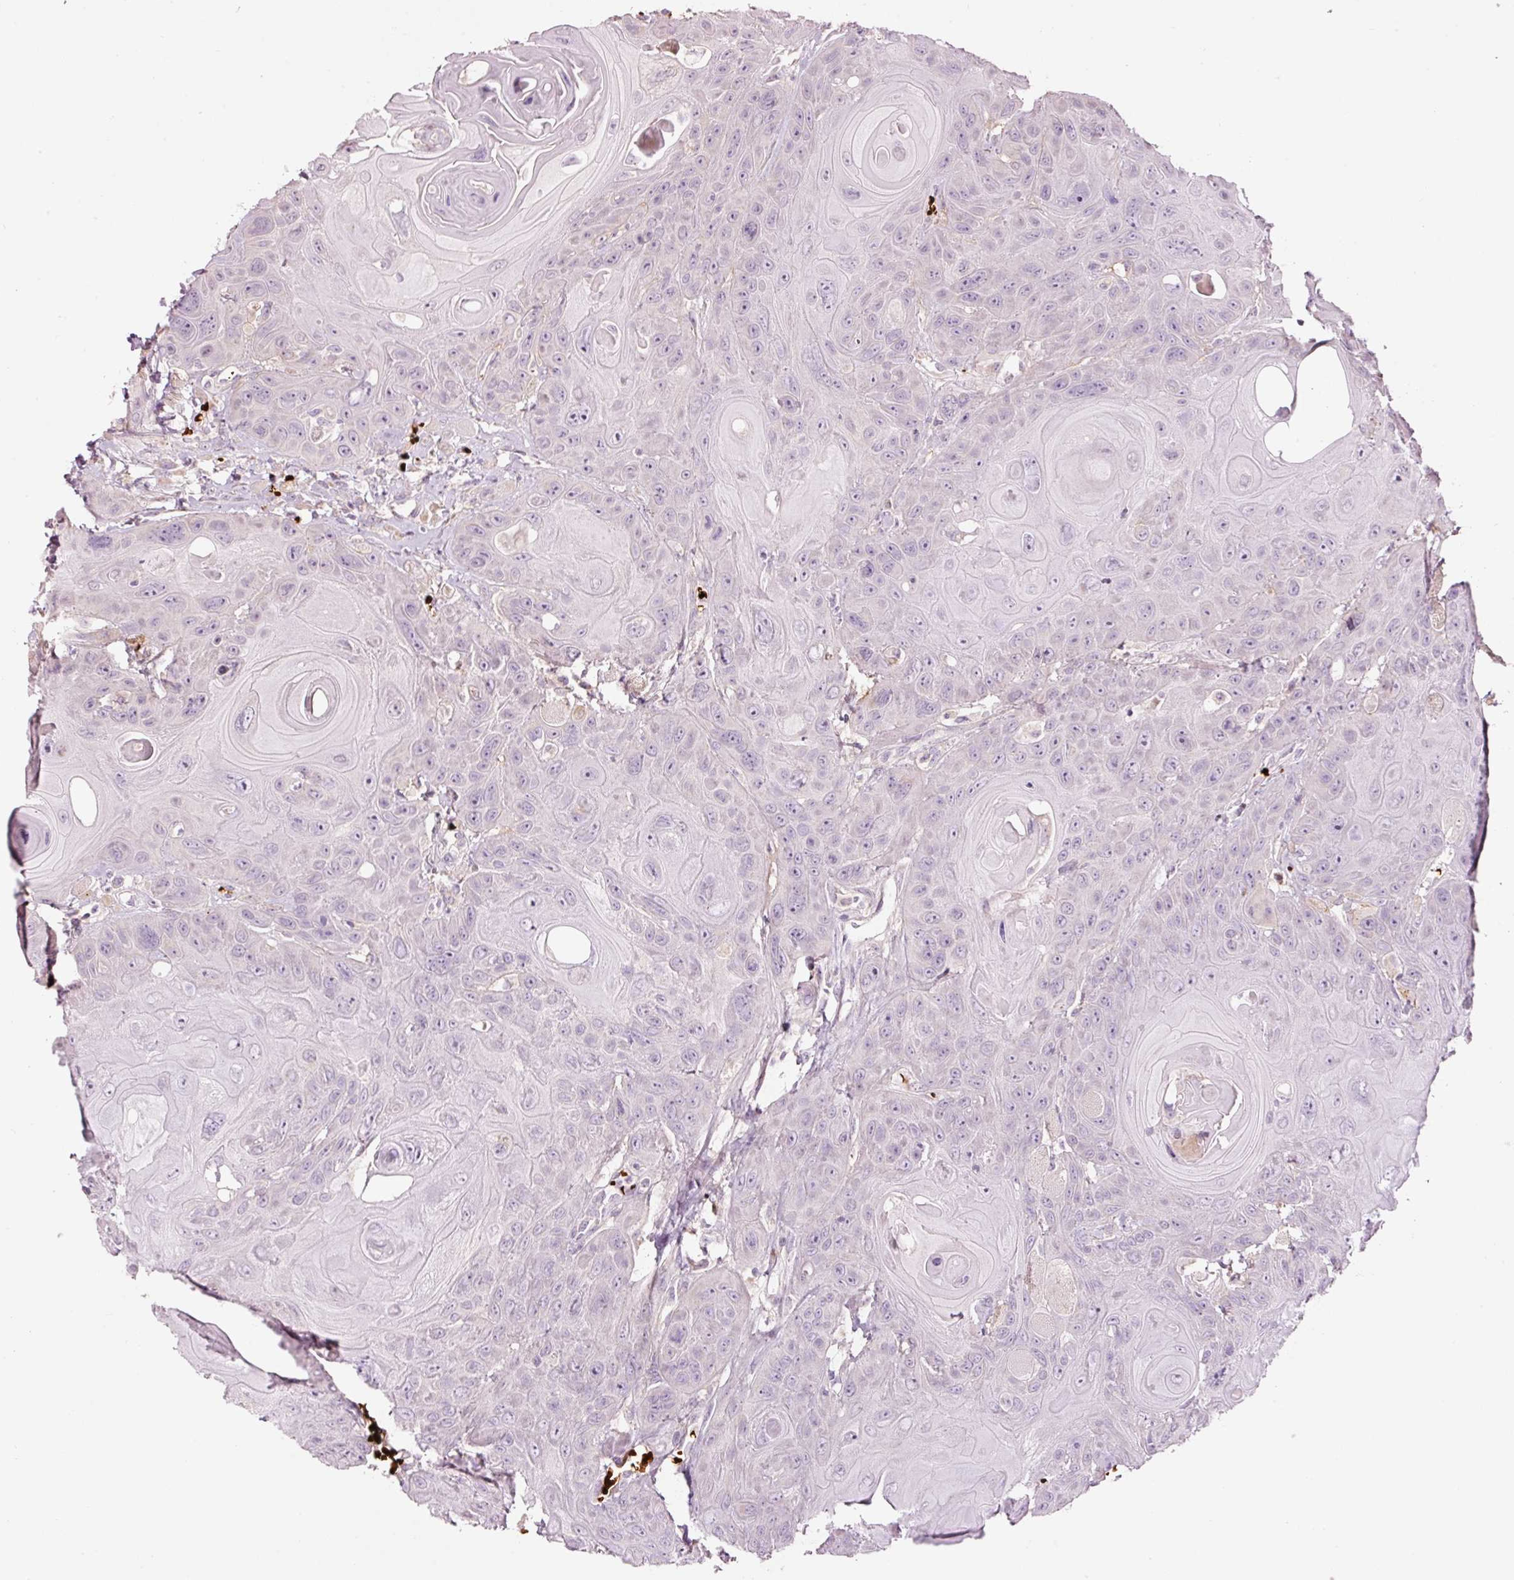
{"staining": {"intensity": "negative", "quantity": "none", "location": "none"}, "tissue": "head and neck cancer", "cell_type": "Tumor cells", "image_type": "cancer", "snomed": [{"axis": "morphology", "description": "Squamous cell carcinoma, NOS"}, {"axis": "topography", "description": "Head-Neck"}], "caption": "This is an immunohistochemistry (IHC) image of human squamous cell carcinoma (head and neck). There is no positivity in tumor cells.", "gene": "LDHAL6B", "patient": {"sex": "female", "age": 59}}